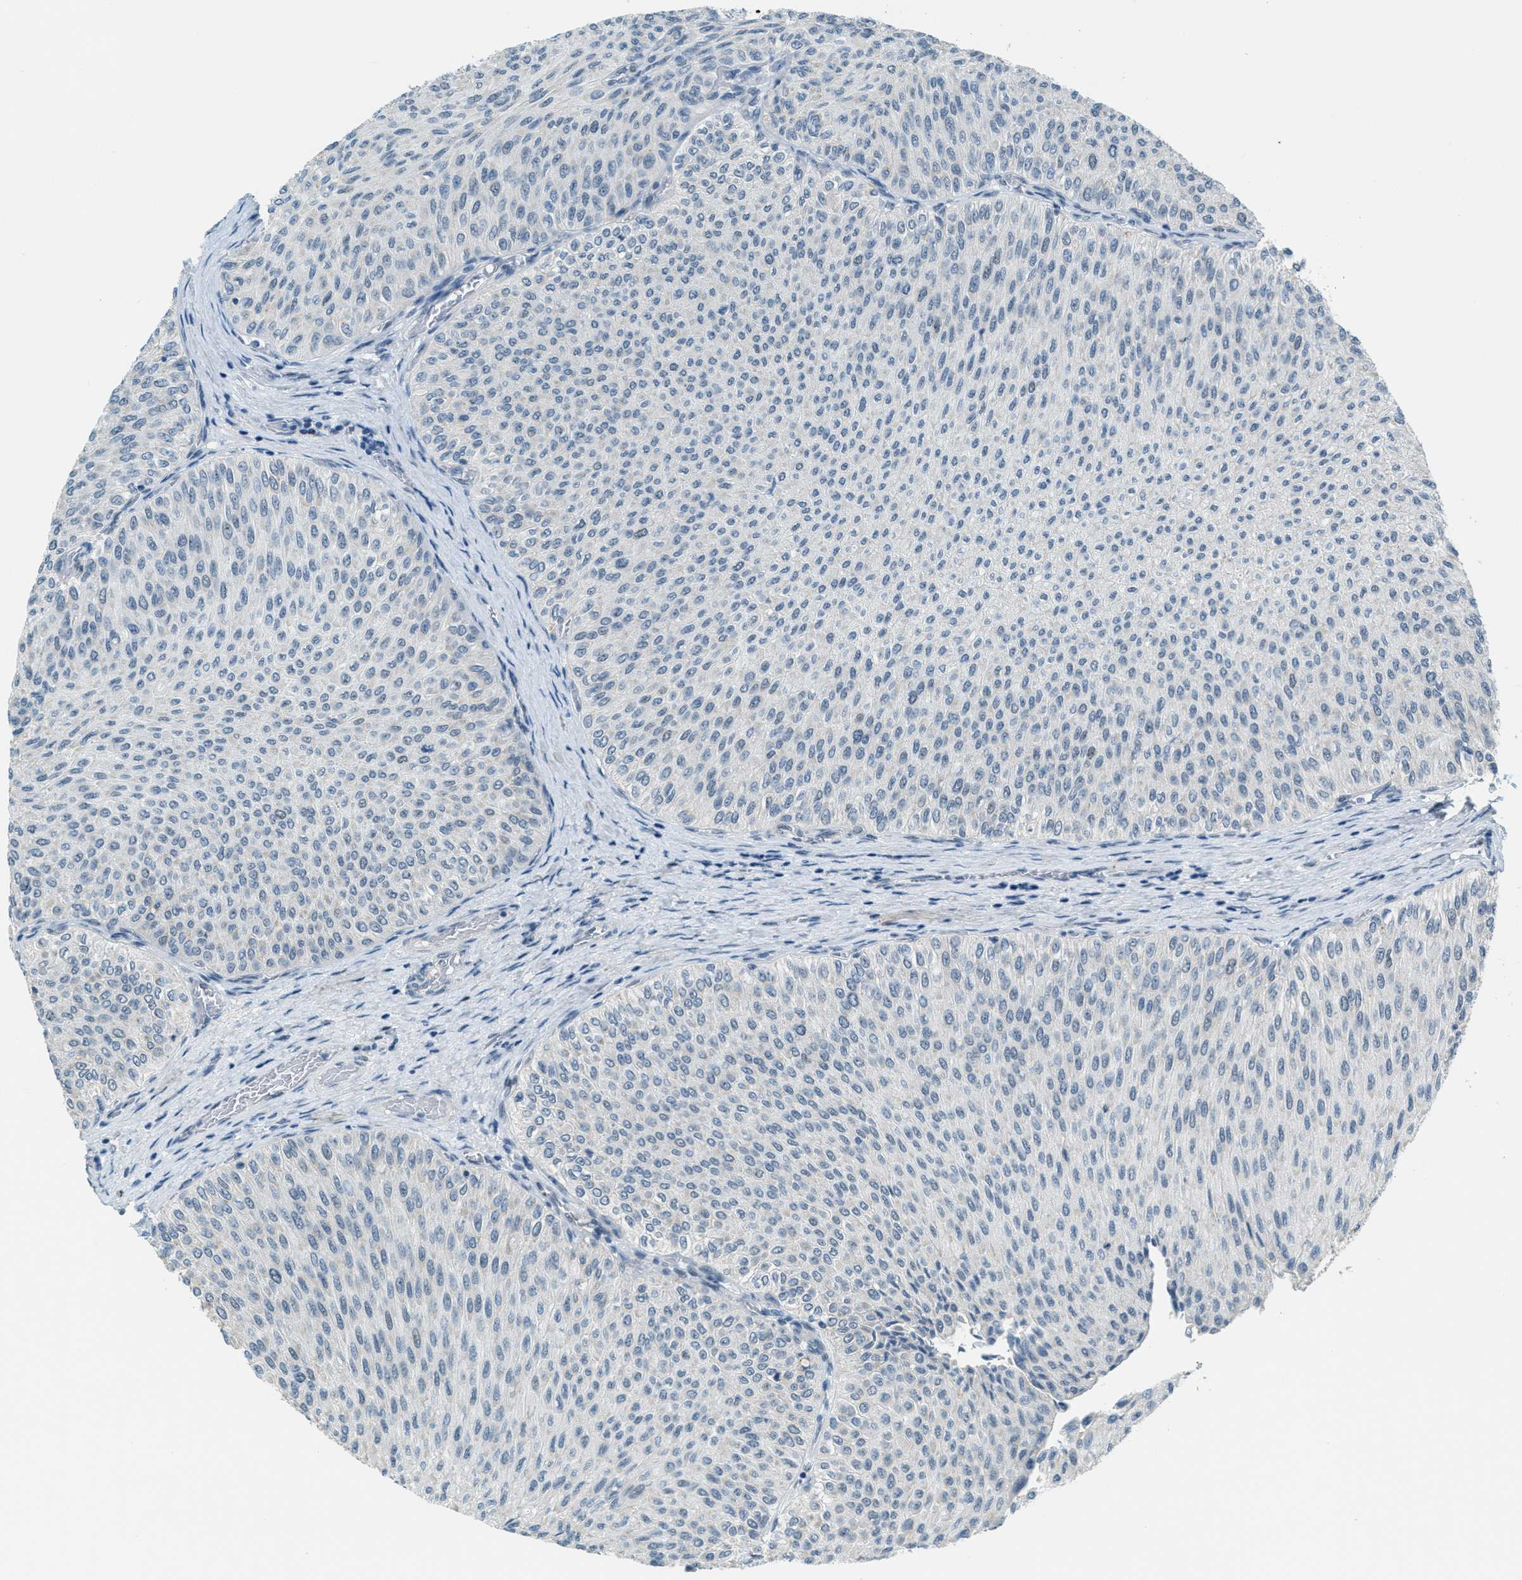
{"staining": {"intensity": "negative", "quantity": "none", "location": "none"}, "tissue": "urothelial cancer", "cell_type": "Tumor cells", "image_type": "cancer", "snomed": [{"axis": "morphology", "description": "Urothelial carcinoma, Low grade"}, {"axis": "topography", "description": "Urinary bladder"}], "caption": "Immunohistochemistry of urothelial cancer reveals no positivity in tumor cells. (Immunohistochemistry (ihc), brightfield microscopy, high magnification).", "gene": "TCF3", "patient": {"sex": "male", "age": 78}}